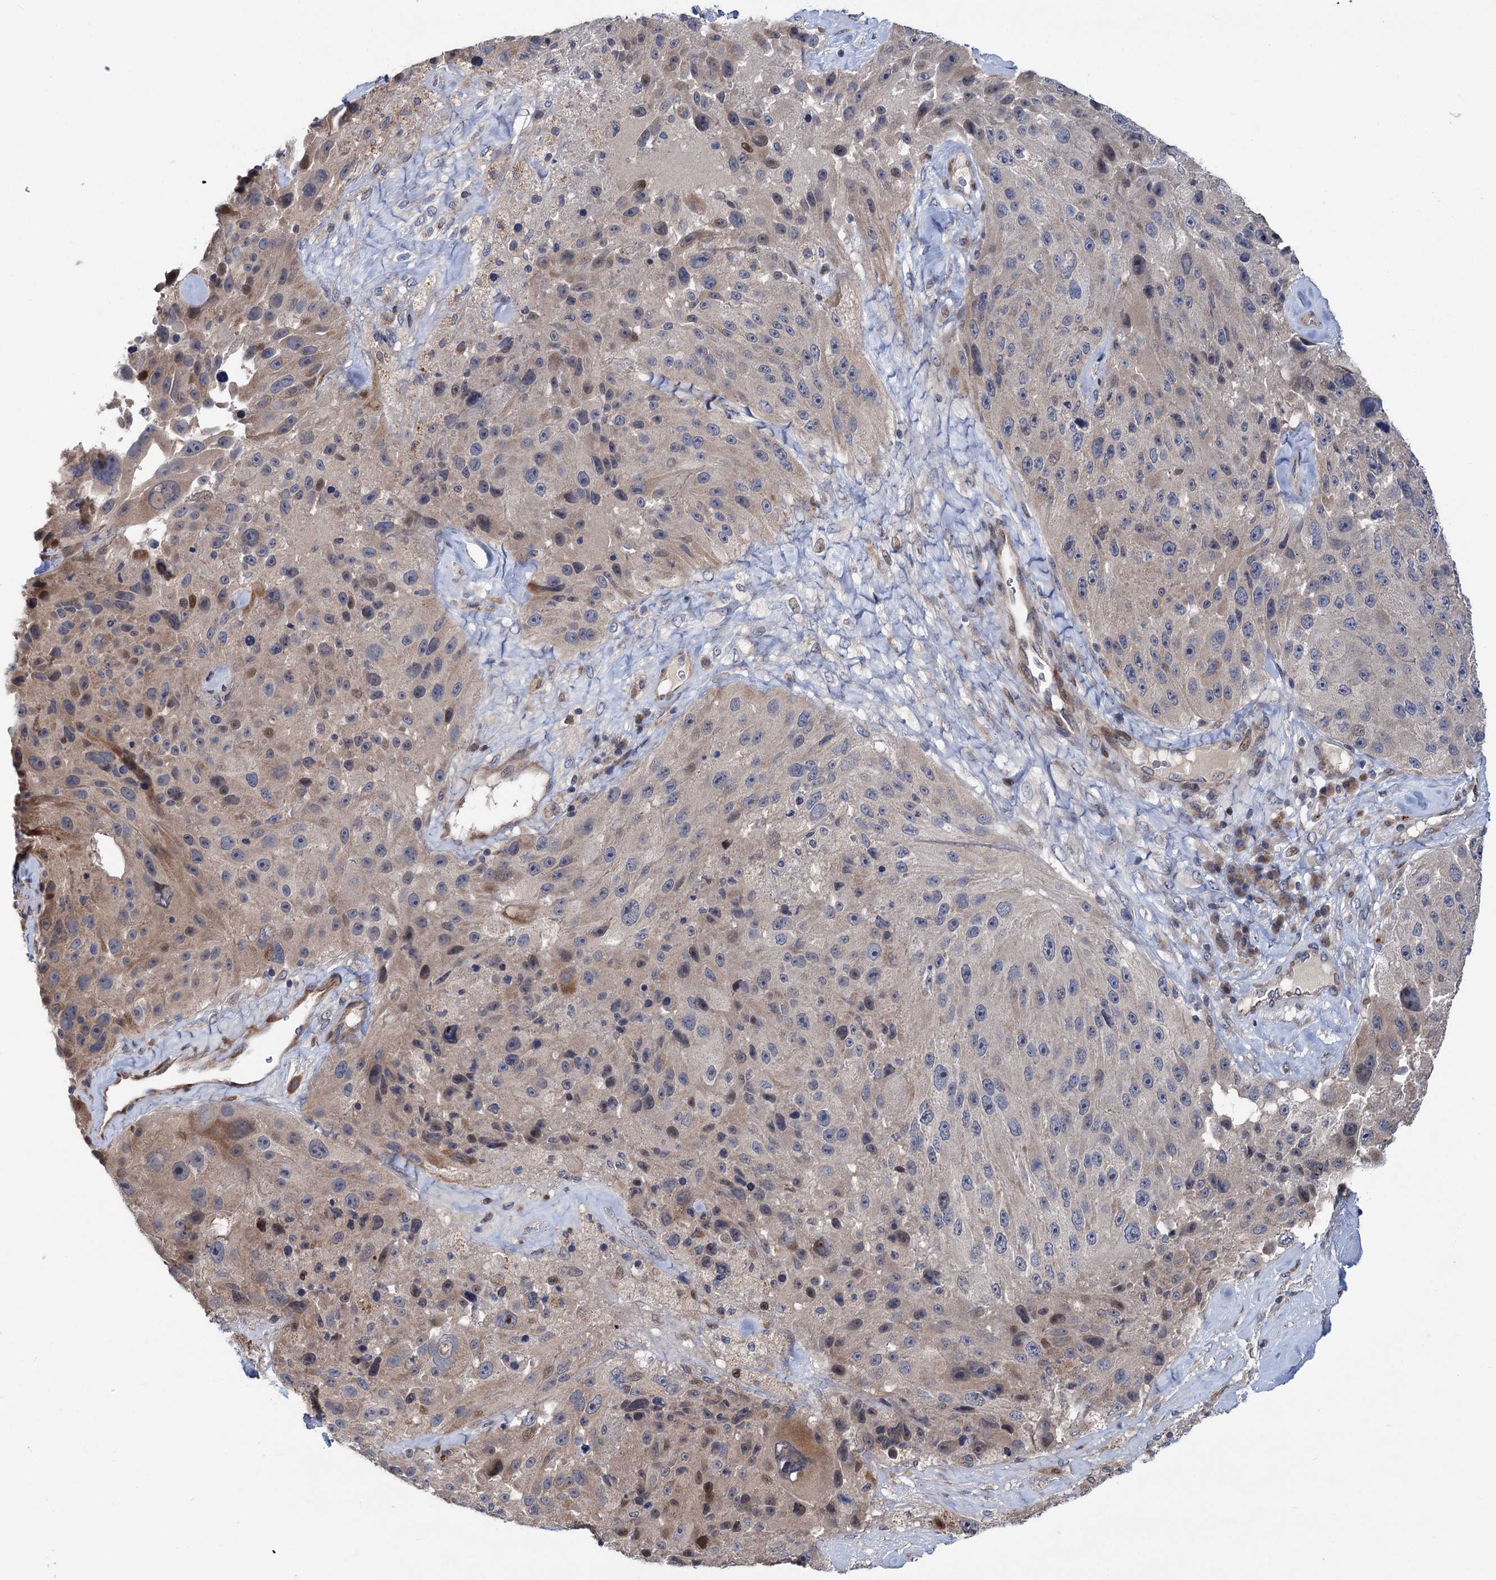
{"staining": {"intensity": "weak", "quantity": "<25%", "location": "cytoplasmic/membranous"}, "tissue": "melanoma", "cell_type": "Tumor cells", "image_type": "cancer", "snomed": [{"axis": "morphology", "description": "Malignant melanoma, Metastatic site"}, {"axis": "topography", "description": "Lymph node"}], "caption": "DAB (3,3'-diaminobenzidine) immunohistochemical staining of human malignant melanoma (metastatic site) displays no significant staining in tumor cells.", "gene": "UBR1", "patient": {"sex": "male", "age": 62}}